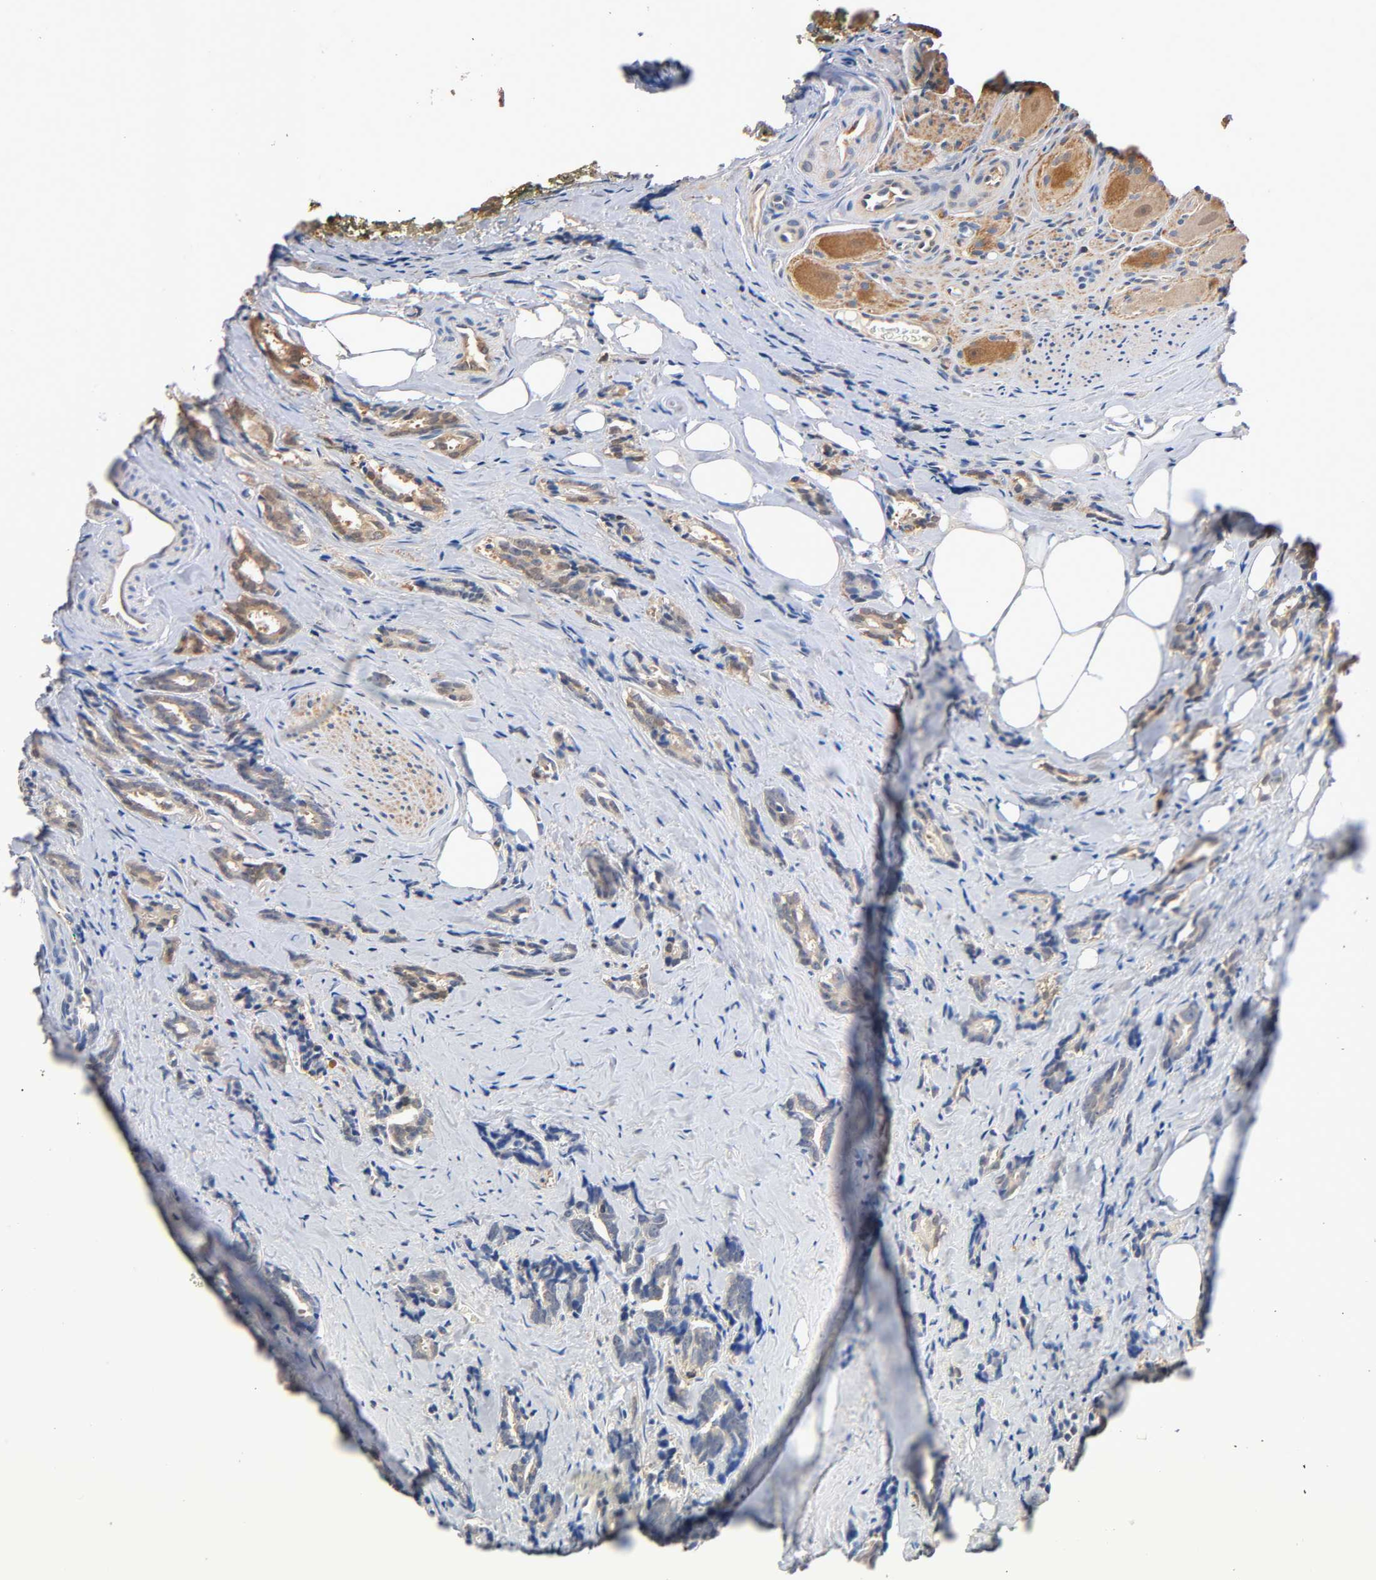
{"staining": {"intensity": "moderate", "quantity": ">75%", "location": "cytoplasmic/membranous"}, "tissue": "prostate cancer", "cell_type": "Tumor cells", "image_type": "cancer", "snomed": [{"axis": "morphology", "description": "Adenocarcinoma, High grade"}, {"axis": "topography", "description": "Prostate"}], "caption": "High-grade adenocarcinoma (prostate) tissue demonstrates moderate cytoplasmic/membranous staining in approximately >75% of tumor cells (Stains: DAB in brown, nuclei in blue, Microscopy: brightfield microscopy at high magnification).", "gene": "ALDOA", "patient": {"sex": "male", "age": 67}}